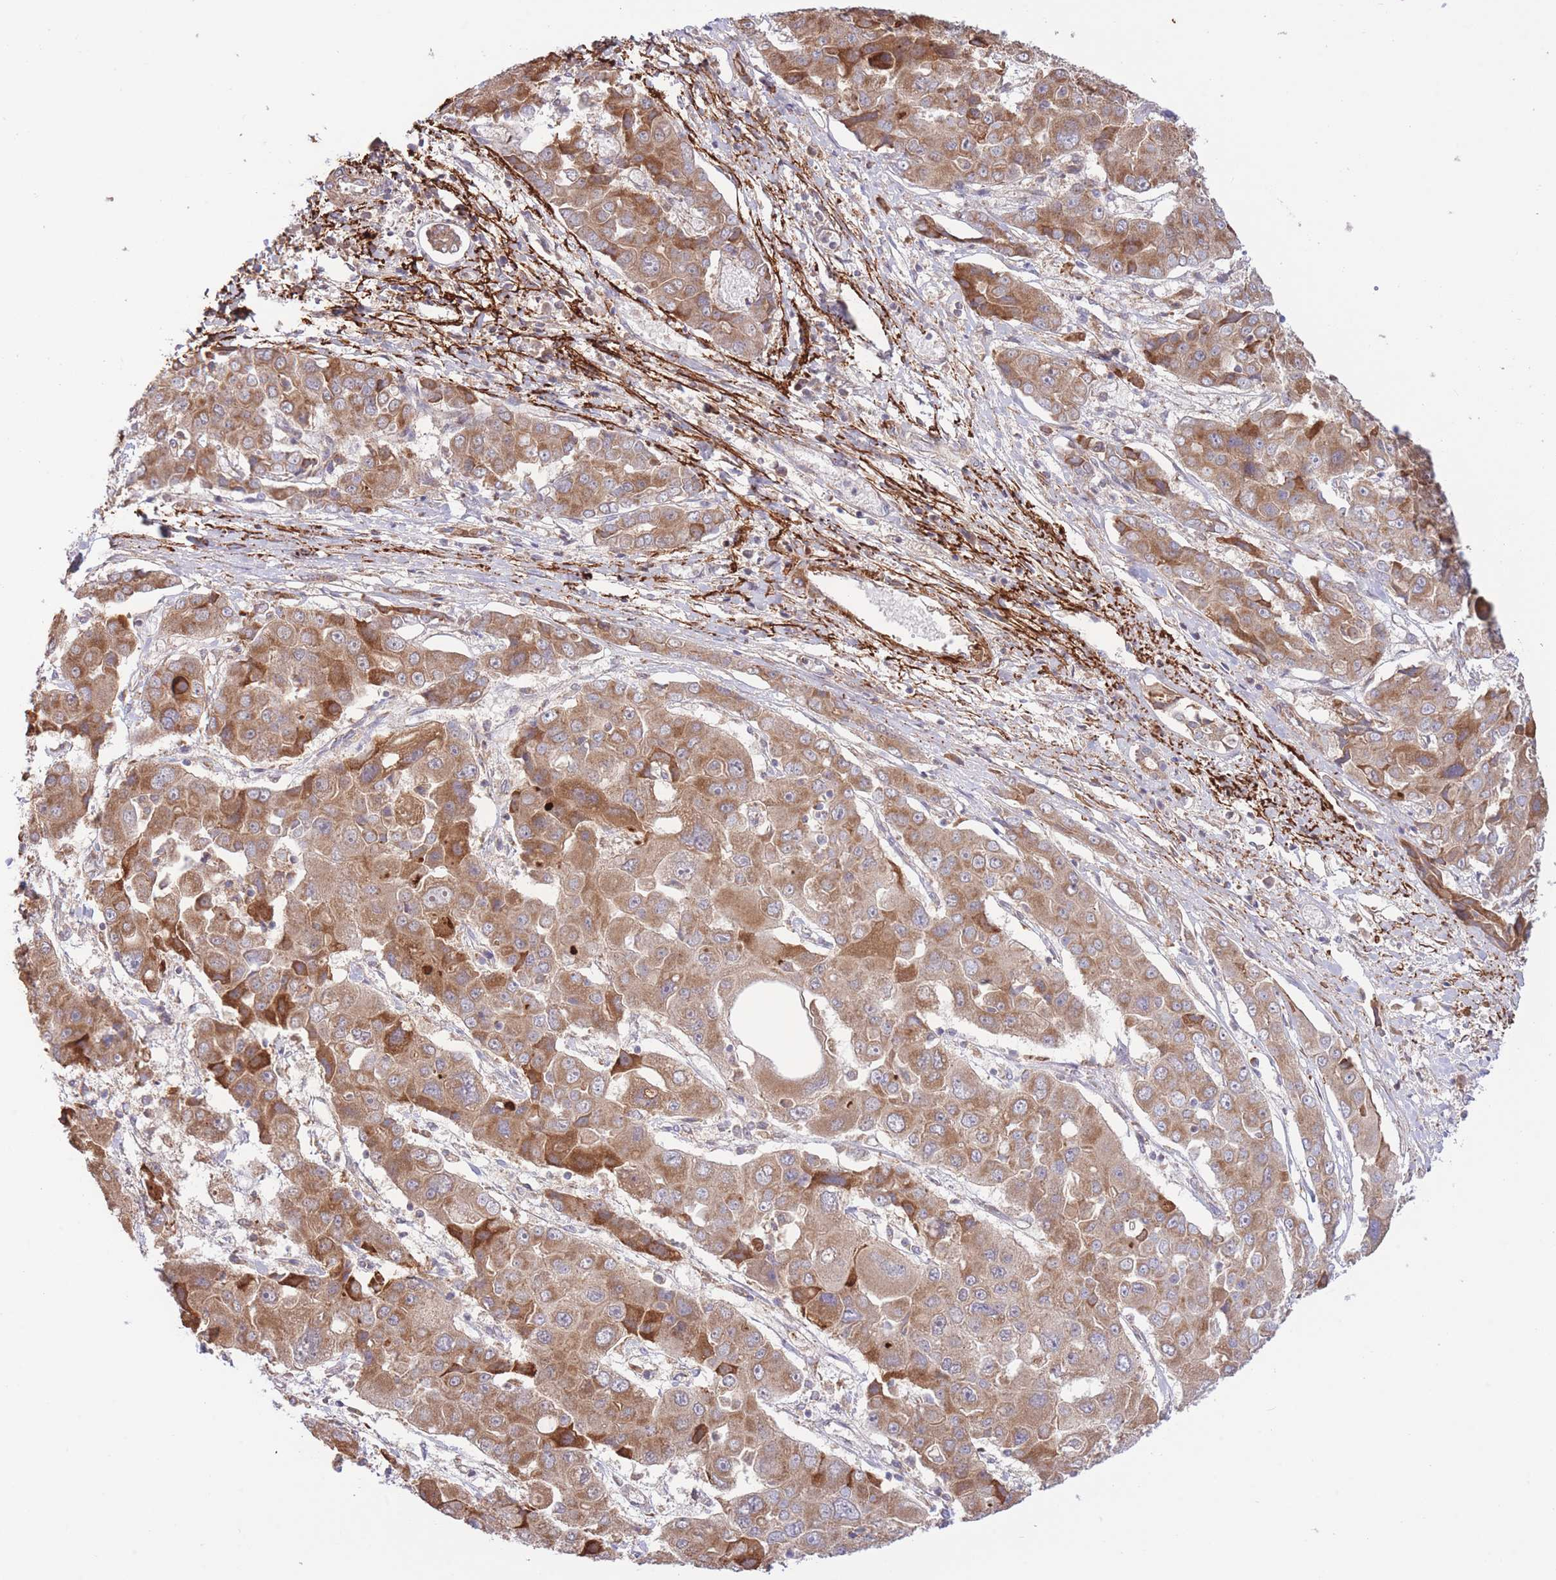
{"staining": {"intensity": "moderate", "quantity": ">75%", "location": "cytoplasmic/membranous"}, "tissue": "liver cancer", "cell_type": "Tumor cells", "image_type": "cancer", "snomed": [{"axis": "morphology", "description": "Cholangiocarcinoma"}, {"axis": "topography", "description": "Liver"}], "caption": "A micrograph of human cholangiocarcinoma (liver) stained for a protein shows moderate cytoplasmic/membranous brown staining in tumor cells.", "gene": "ATP13A2", "patient": {"sex": "male", "age": 67}}